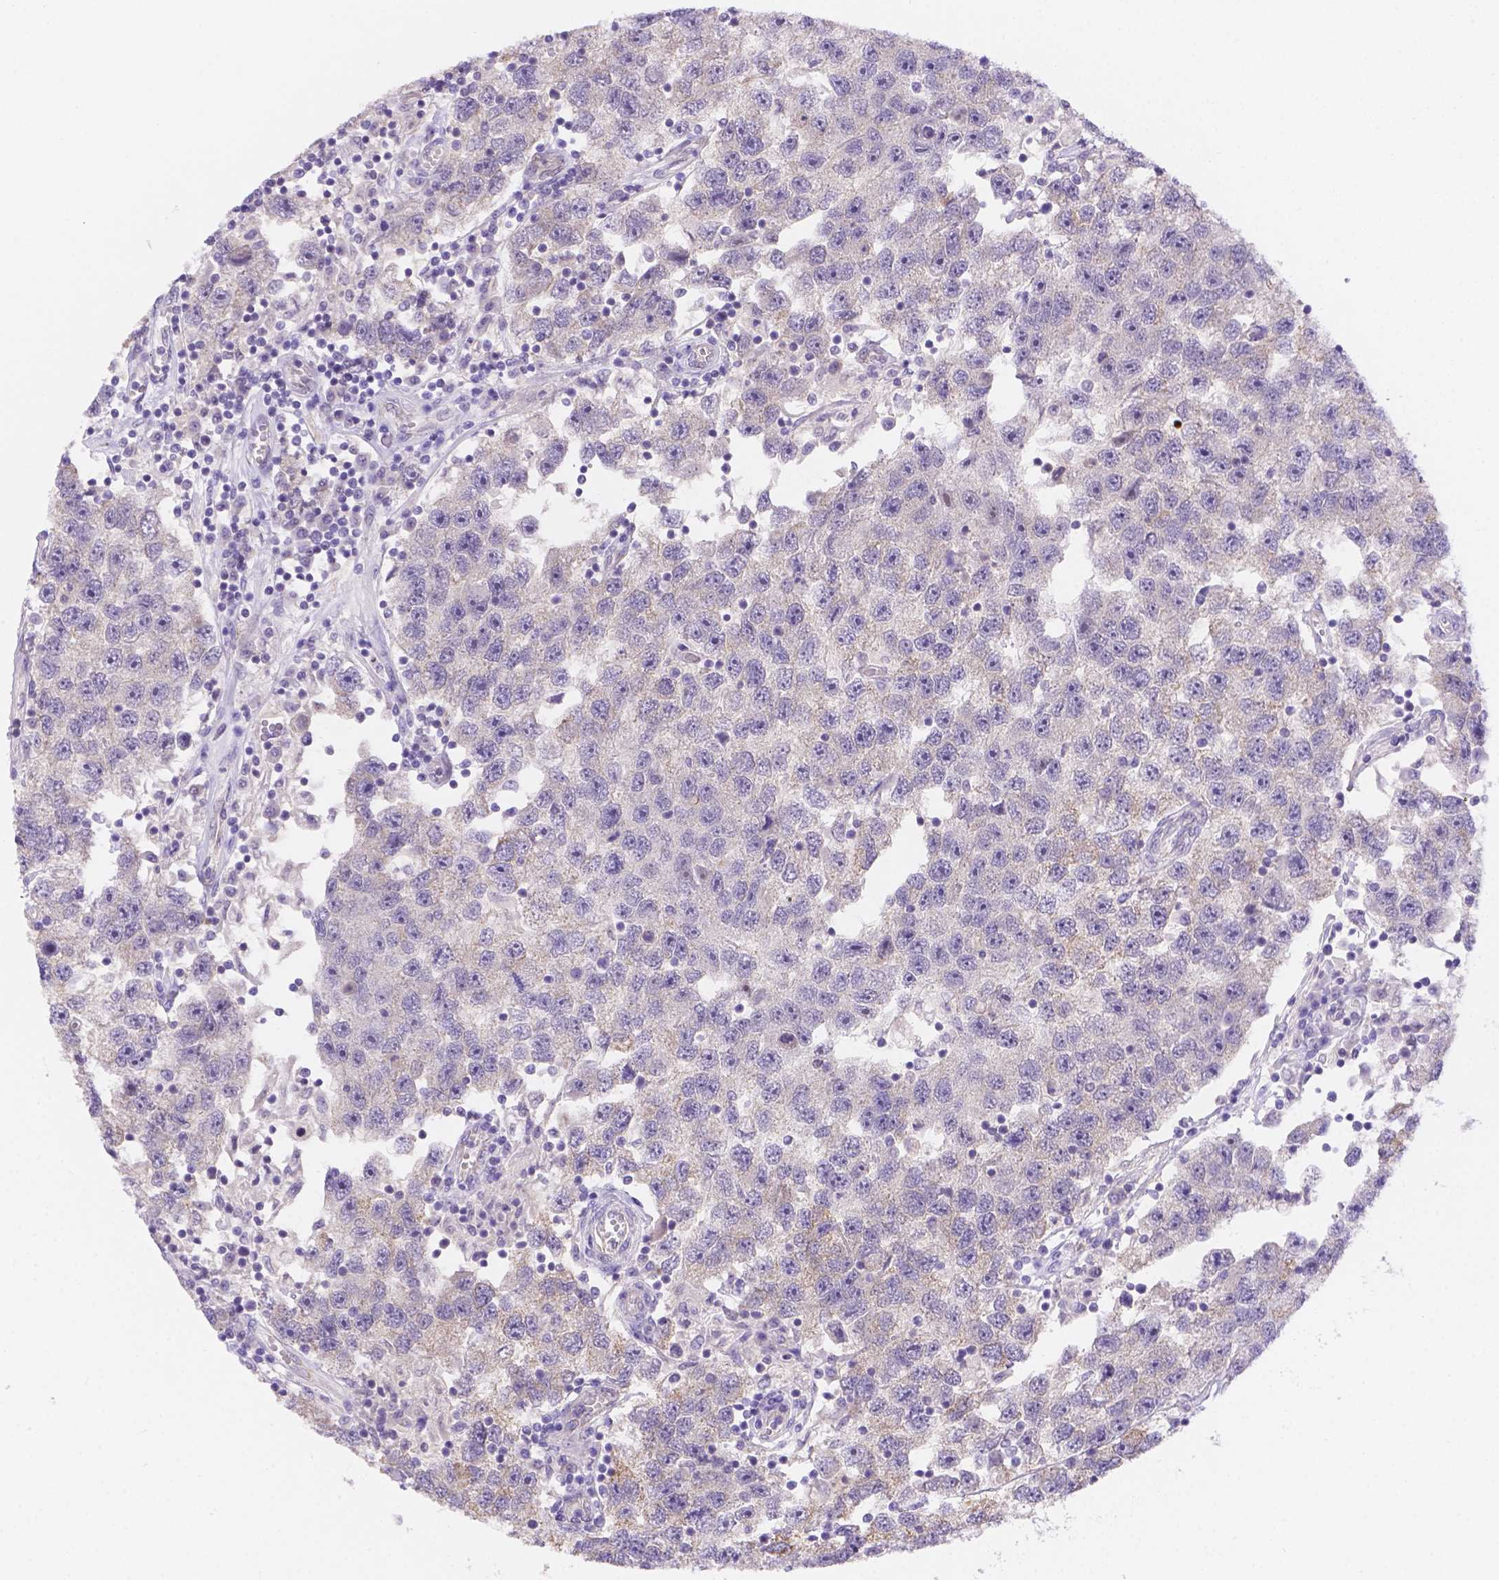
{"staining": {"intensity": "weak", "quantity": "25%-75%", "location": "cytoplasmic/membranous"}, "tissue": "testis cancer", "cell_type": "Tumor cells", "image_type": "cancer", "snomed": [{"axis": "morphology", "description": "Seminoma, NOS"}, {"axis": "topography", "description": "Testis"}], "caption": "DAB (3,3'-diaminobenzidine) immunohistochemical staining of human testis seminoma displays weak cytoplasmic/membranous protein staining in approximately 25%-75% of tumor cells.", "gene": "NXPE2", "patient": {"sex": "male", "age": 26}}